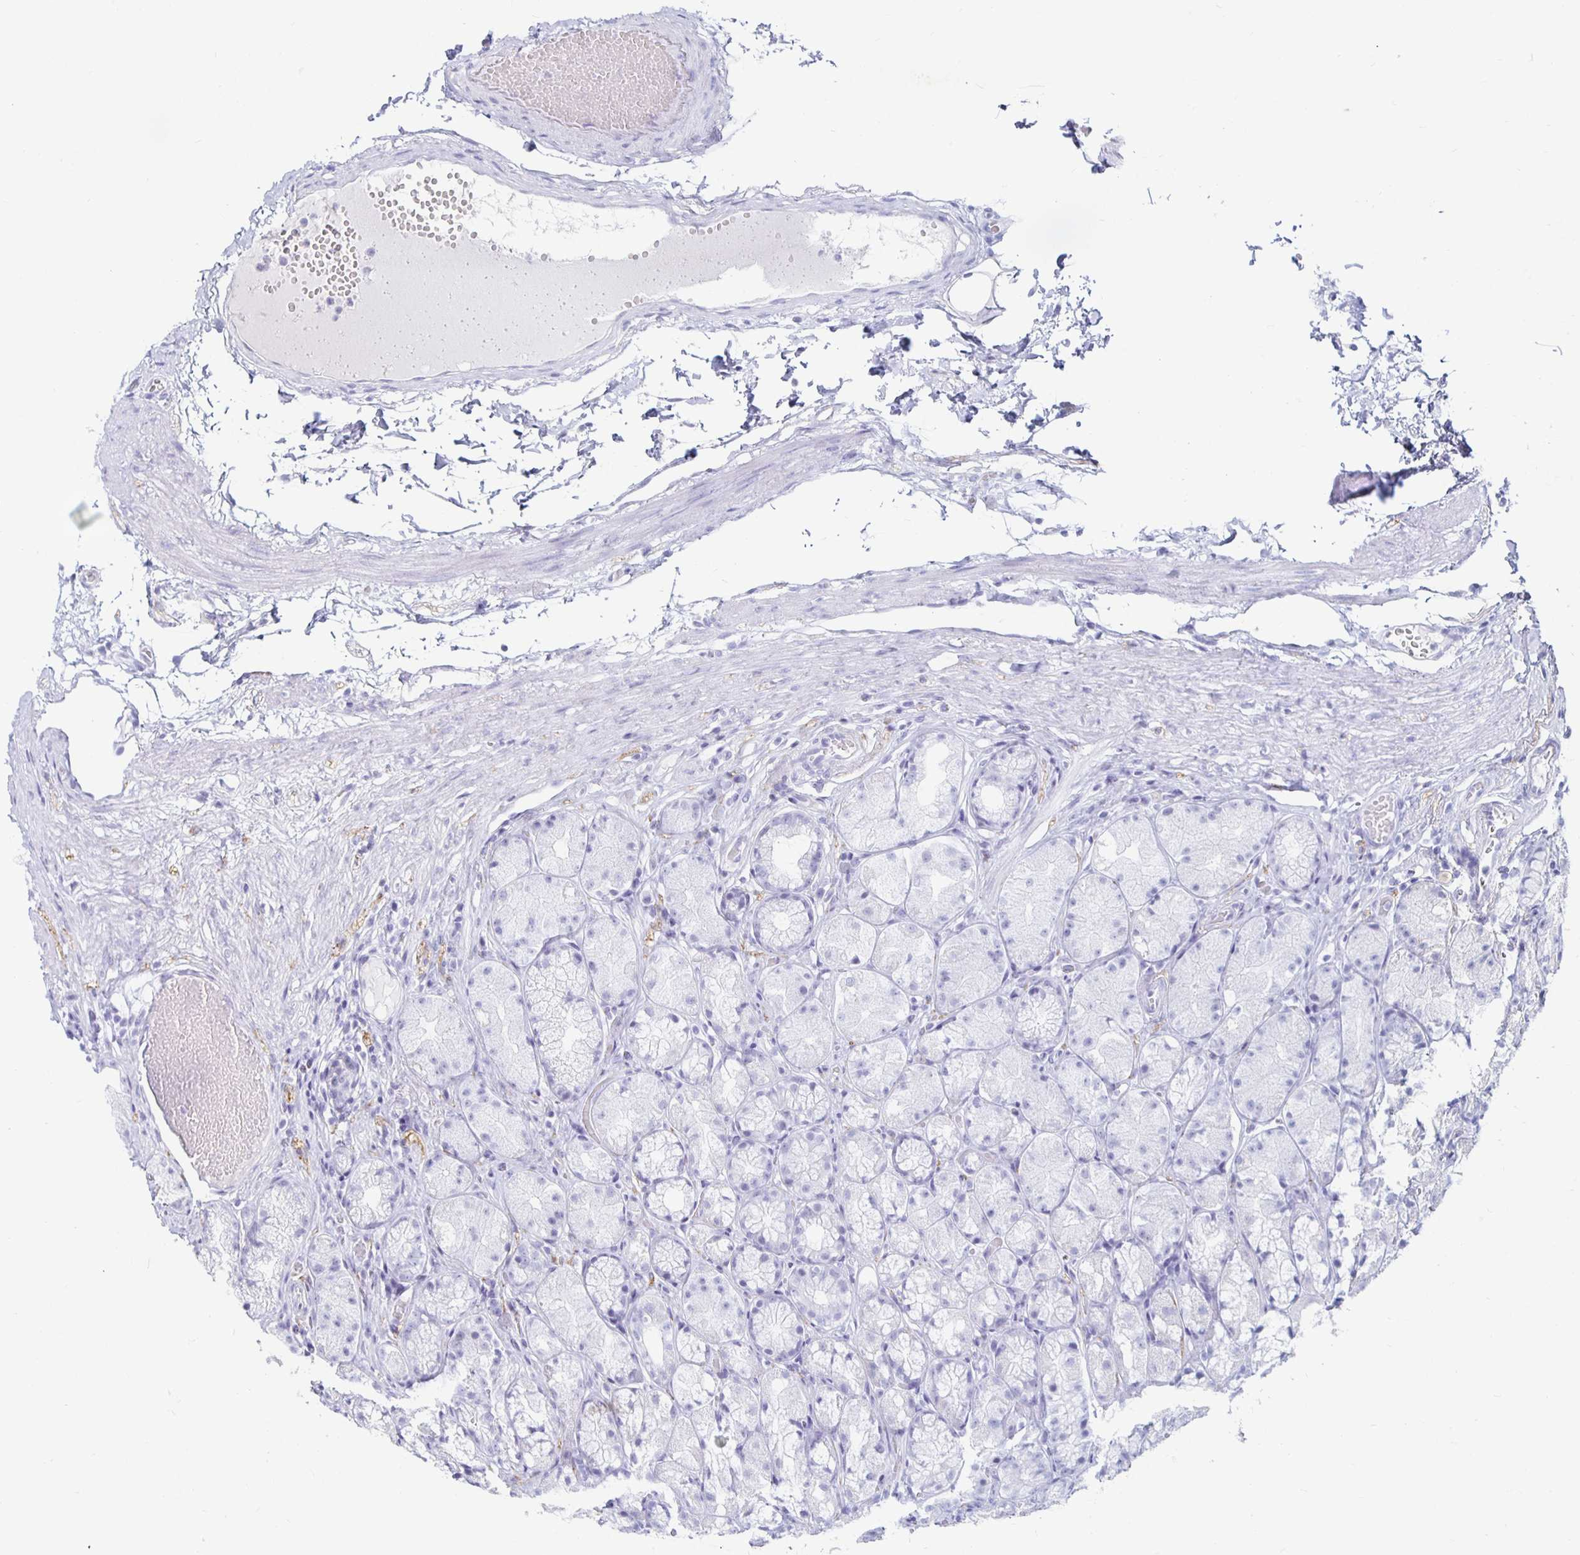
{"staining": {"intensity": "negative", "quantity": "none", "location": "none"}, "tissue": "stomach", "cell_type": "Glandular cells", "image_type": "normal", "snomed": [{"axis": "morphology", "description": "Normal tissue, NOS"}, {"axis": "topography", "description": "Stomach"}], "caption": "IHC of unremarkable stomach reveals no expression in glandular cells.", "gene": "KCNQ2", "patient": {"sex": "male", "age": 70}}